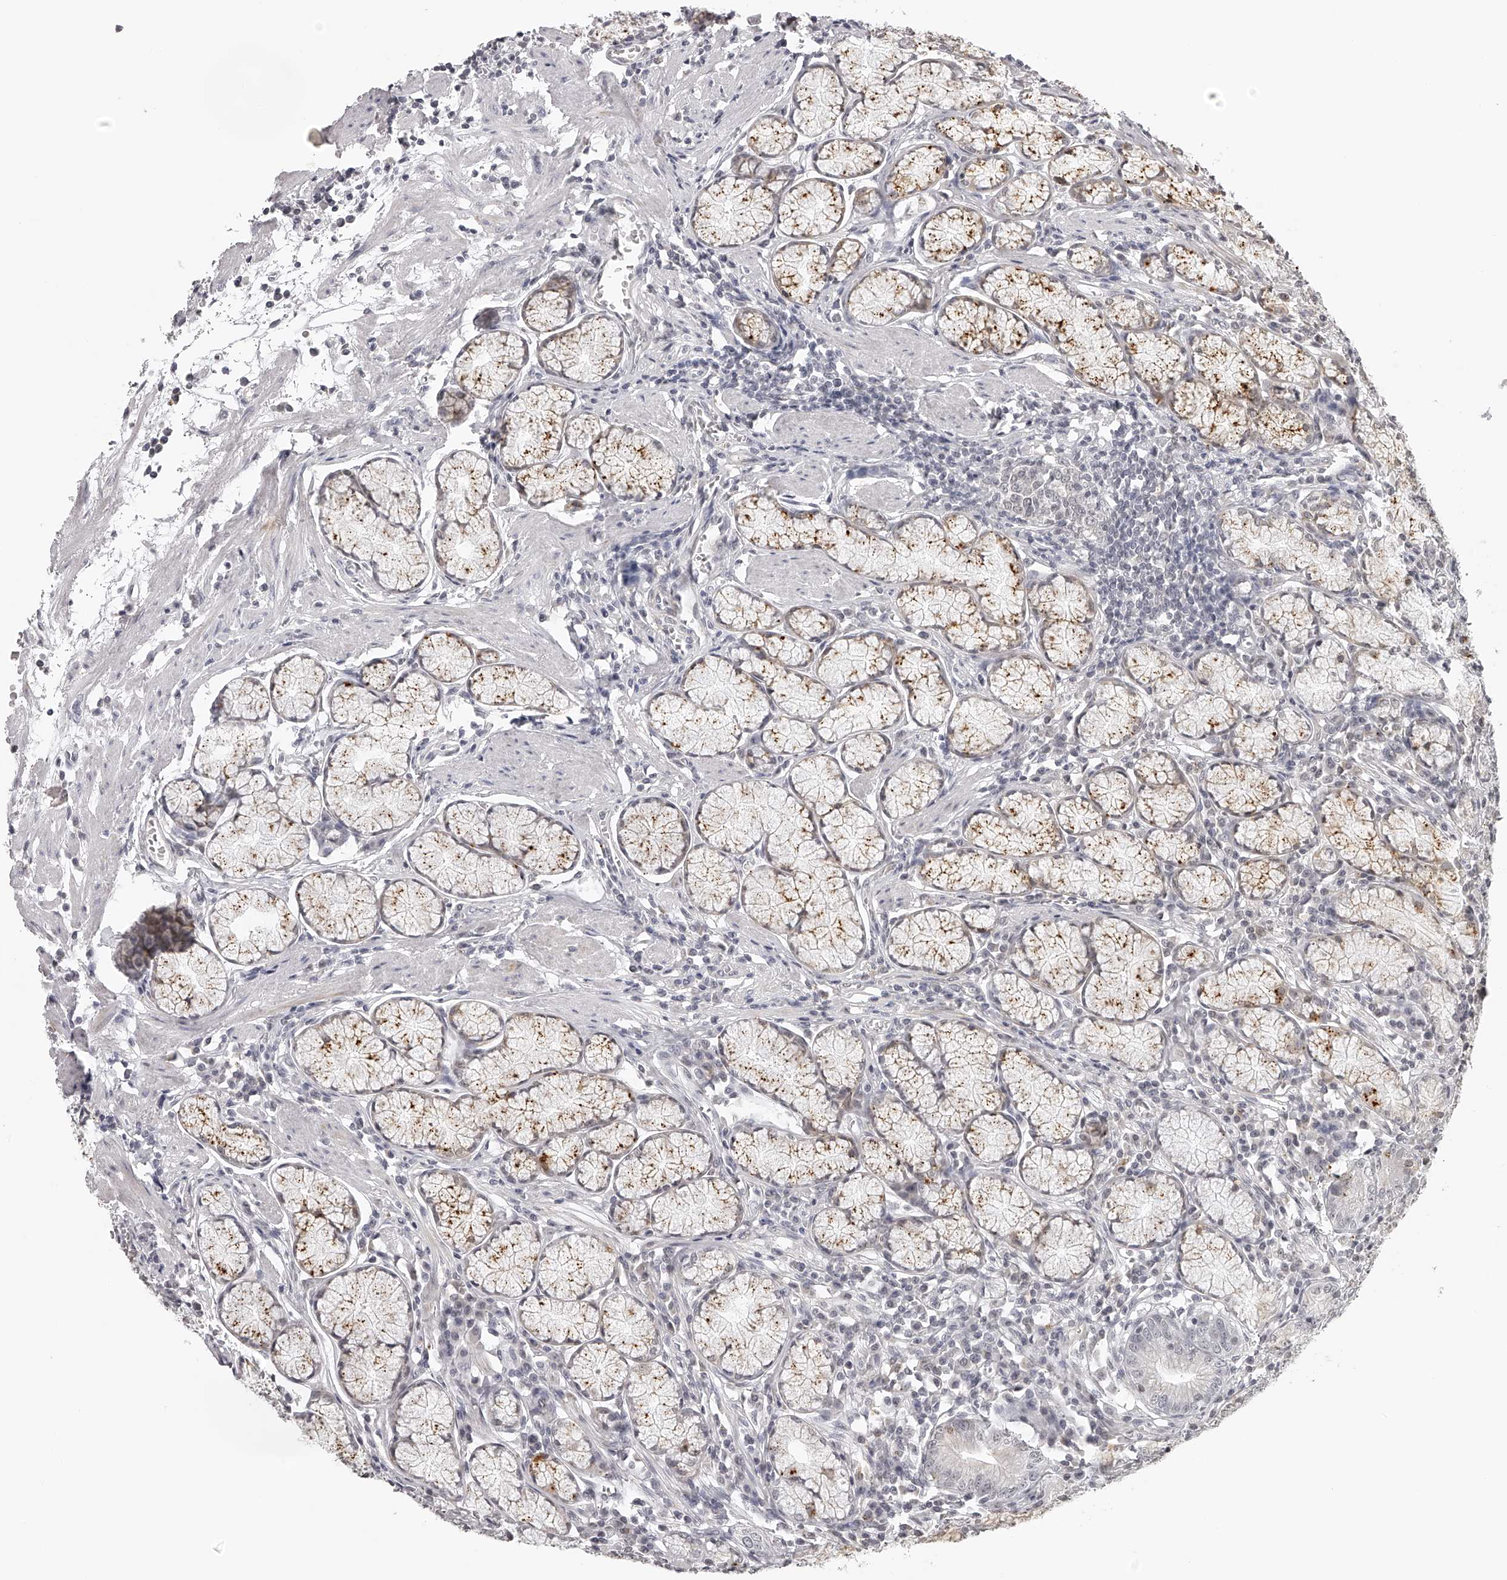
{"staining": {"intensity": "weak", "quantity": "<25%", "location": "cytoplasmic/membranous"}, "tissue": "stomach", "cell_type": "Glandular cells", "image_type": "normal", "snomed": [{"axis": "morphology", "description": "Normal tissue, NOS"}, {"axis": "topography", "description": "Stomach"}], "caption": "The image shows no staining of glandular cells in unremarkable stomach. Nuclei are stained in blue.", "gene": "RNF220", "patient": {"sex": "male", "age": 55}}